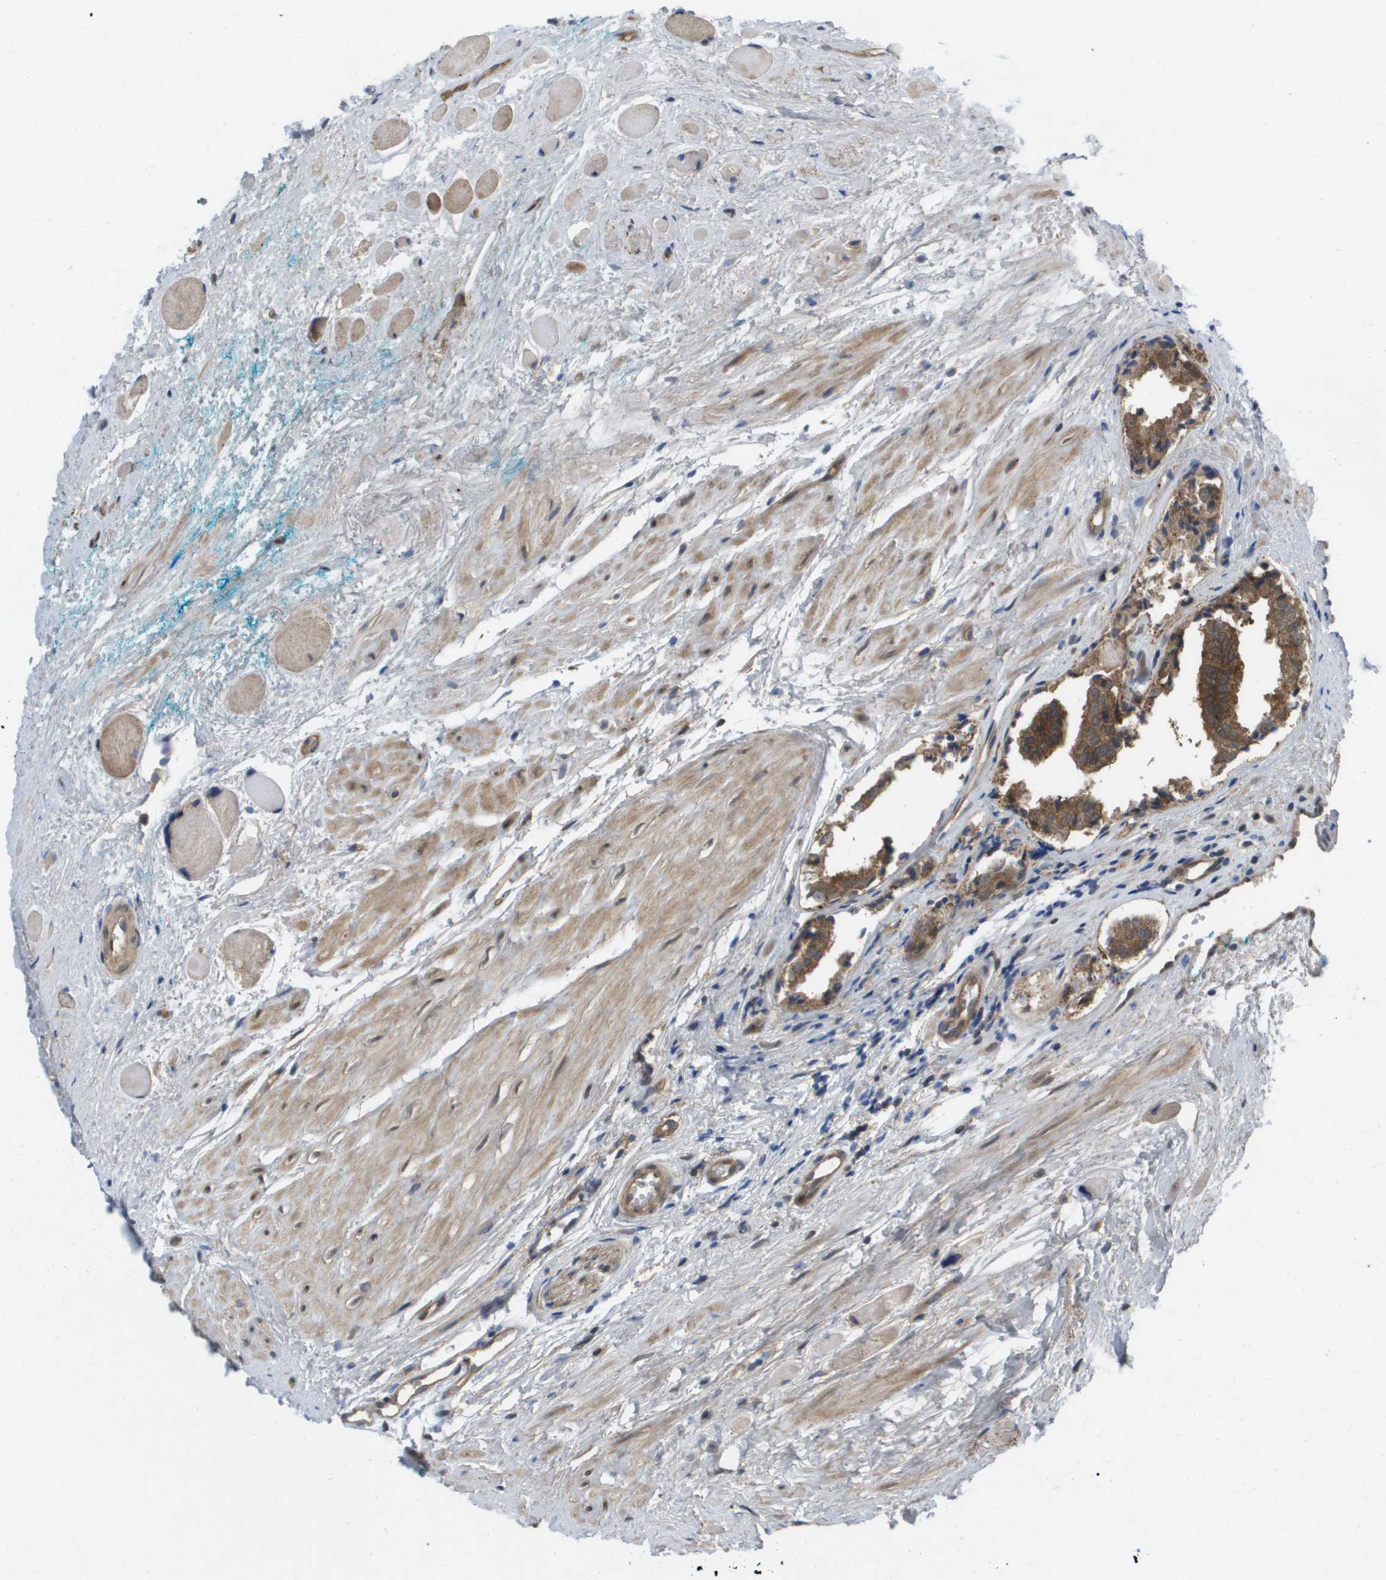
{"staining": {"intensity": "moderate", "quantity": ">75%", "location": "cytoplasmic/membranous"}, "tissue": "prostate cancer", "cell_type": "Tumor cells", "image_type": "cancer", "snomed": [{"axis": "morphology", "description": "Adenocarcinoma, Low grade"}, {"axis": "topography", "description": "Prostate"}], "caption": "Moderate cytoplasmic/membranous protein staining is present in about >75% of tumor cells in prostate cancer.", "gene": "CTPS2", "patient": {"sex": "male", "age": 57}}